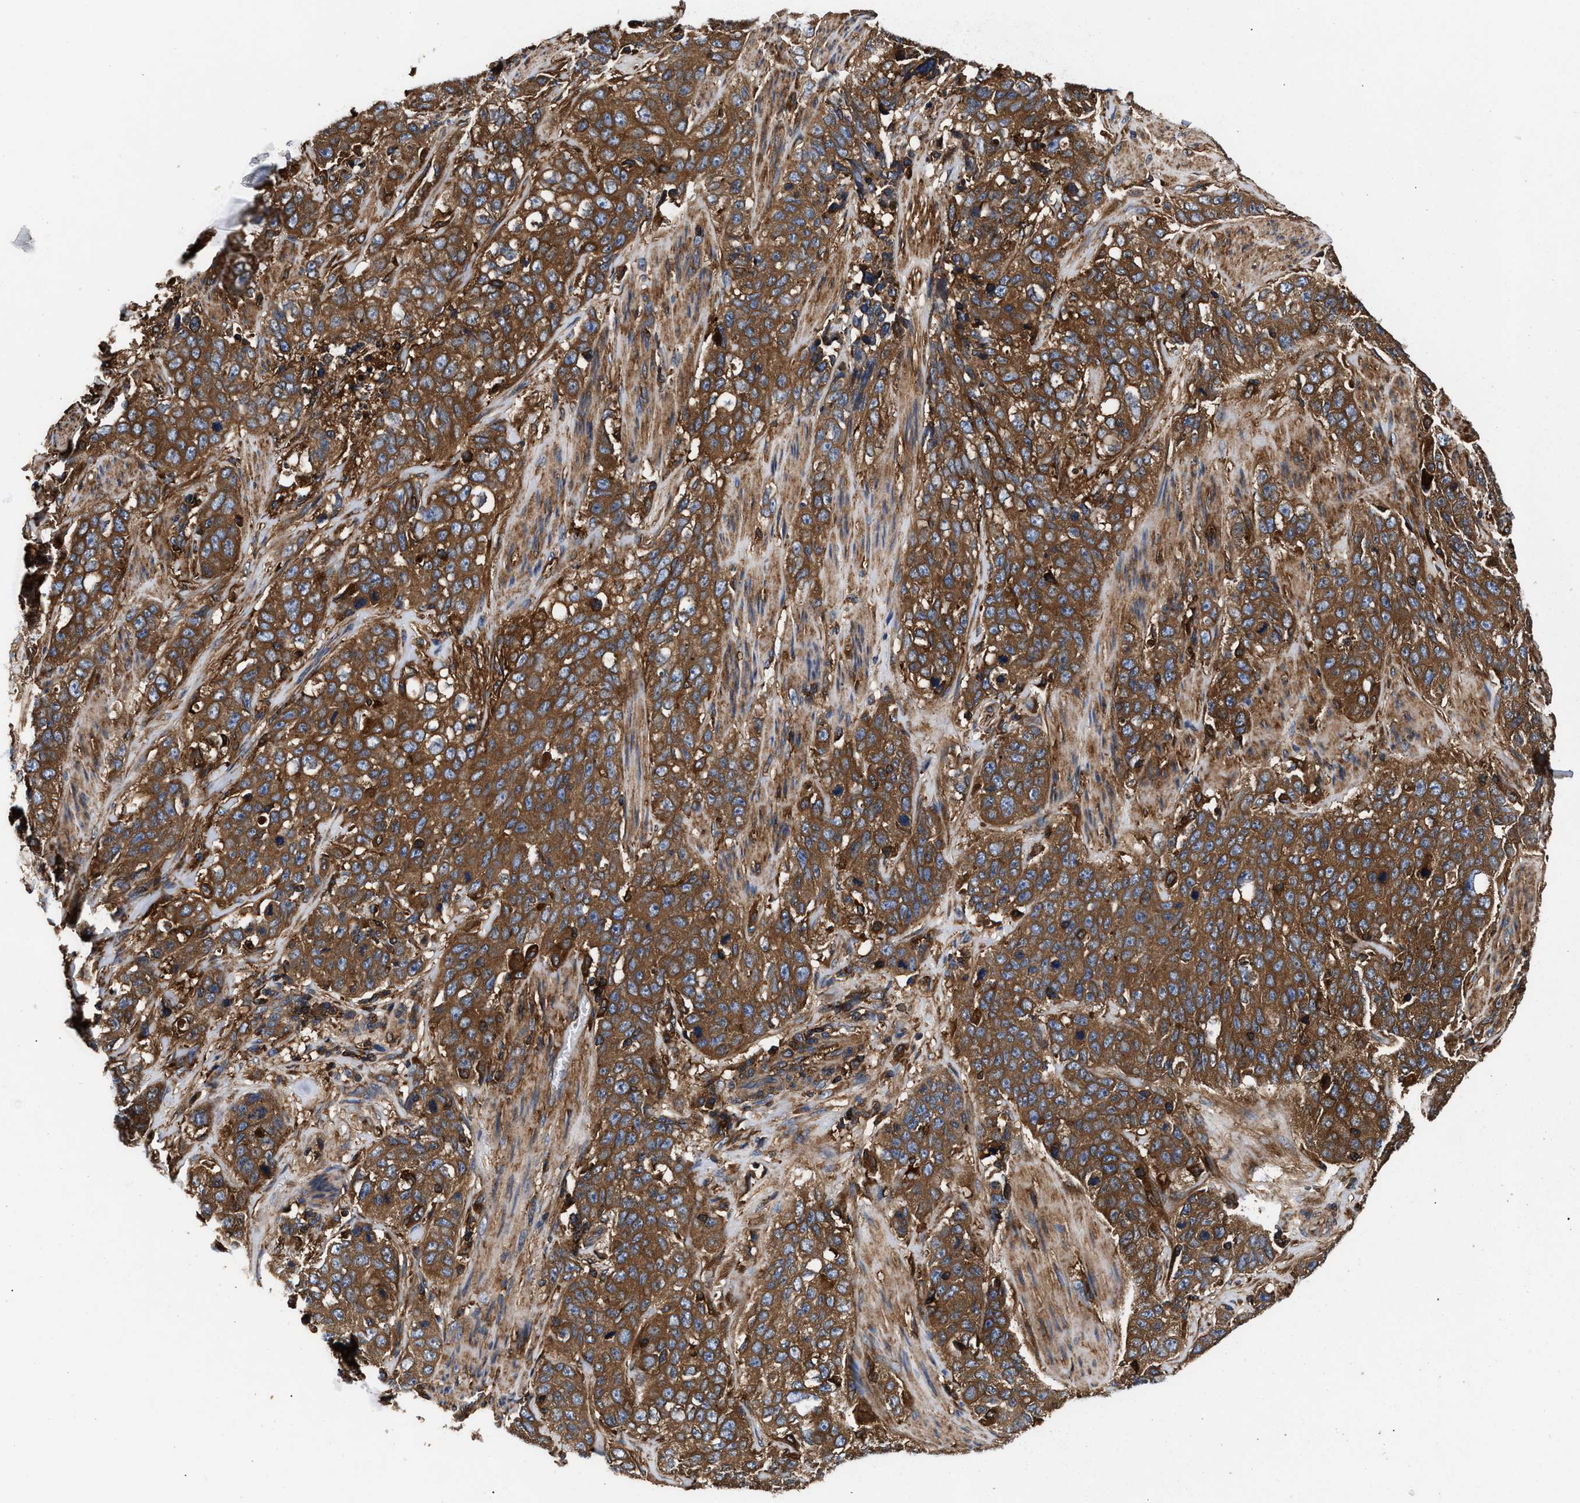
{"staining": {"intensity": "strong", "quantity": ">75%", "location": "cytoplasmic/membranous"}, "tissue": "stomach cancer", "cell_type": "Tumor cells", "image_type": "cancer", "snomed": [{"axis": "morphology", "description": "Adenocarcinoma, NOS"}, {"axis": "topography", "description": "Stomach"}], "caption": "Protein analysis of adenocarcinoma (stomach) tissue displays strong cytoplasmic/membranous expression in approximately >75% of tumor cells.", "gene": "KYAT1", "patient": {"sex": "male", "age": 48}}